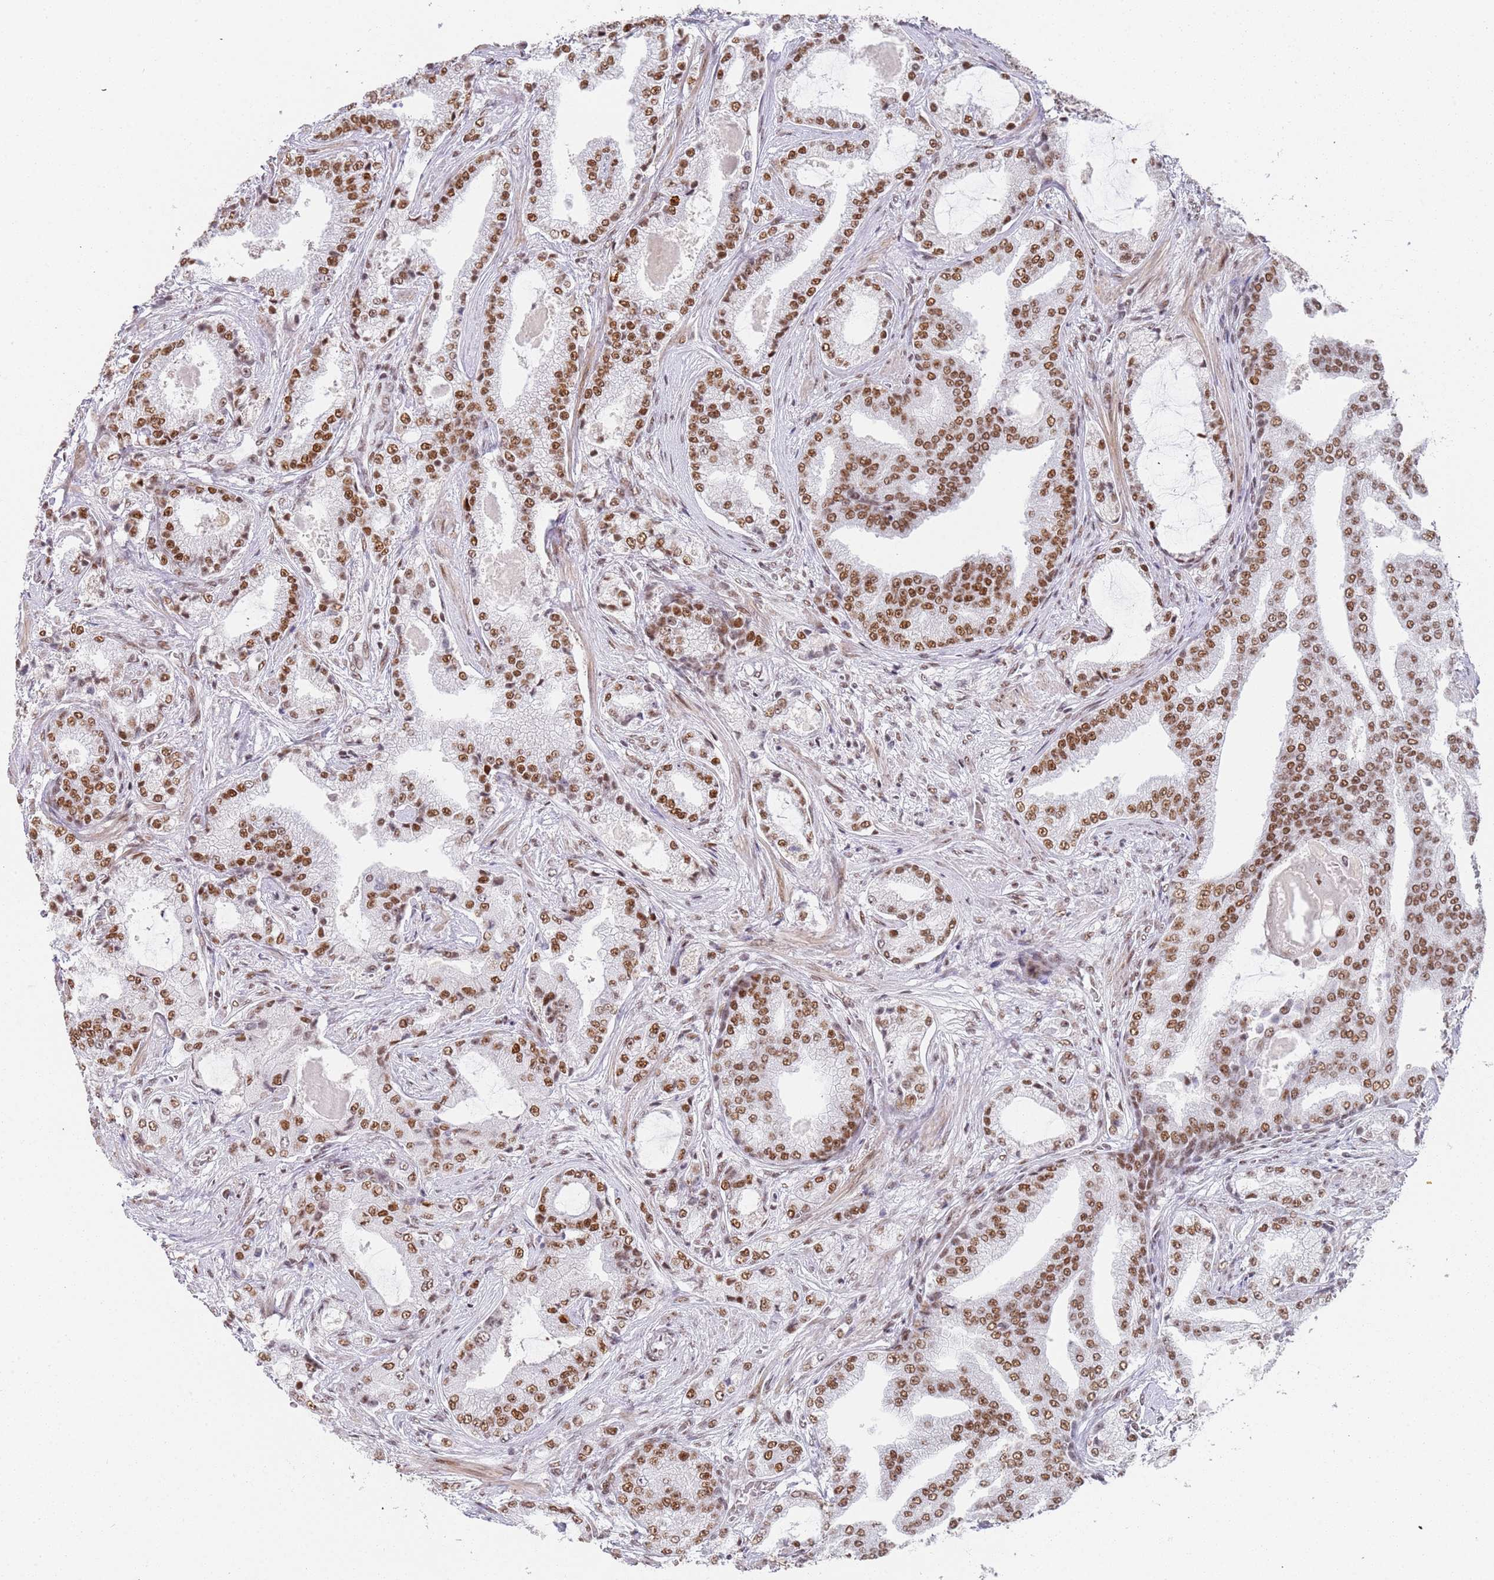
{"staining": {"intensity": "moderate", "quantity": ">75%", "location": "nuclear"}, "tissue": "prostate cancer", "cell_type": "Tumor cells", "image_type": "cancer", "snomed": [{"axis": "morphology", "description": "Adenocarcinoma, High grade"}, {"axis": "topography", "description": "Prostate"}], "caption": "Tumor cells exhibit medium levels of moderate nuclear positivity in approximately >75% of cells in high-grade adenocarcinoma (prostate).", "gene": "AKAP8L", "patient": {"sex": "male", "age": 68}}